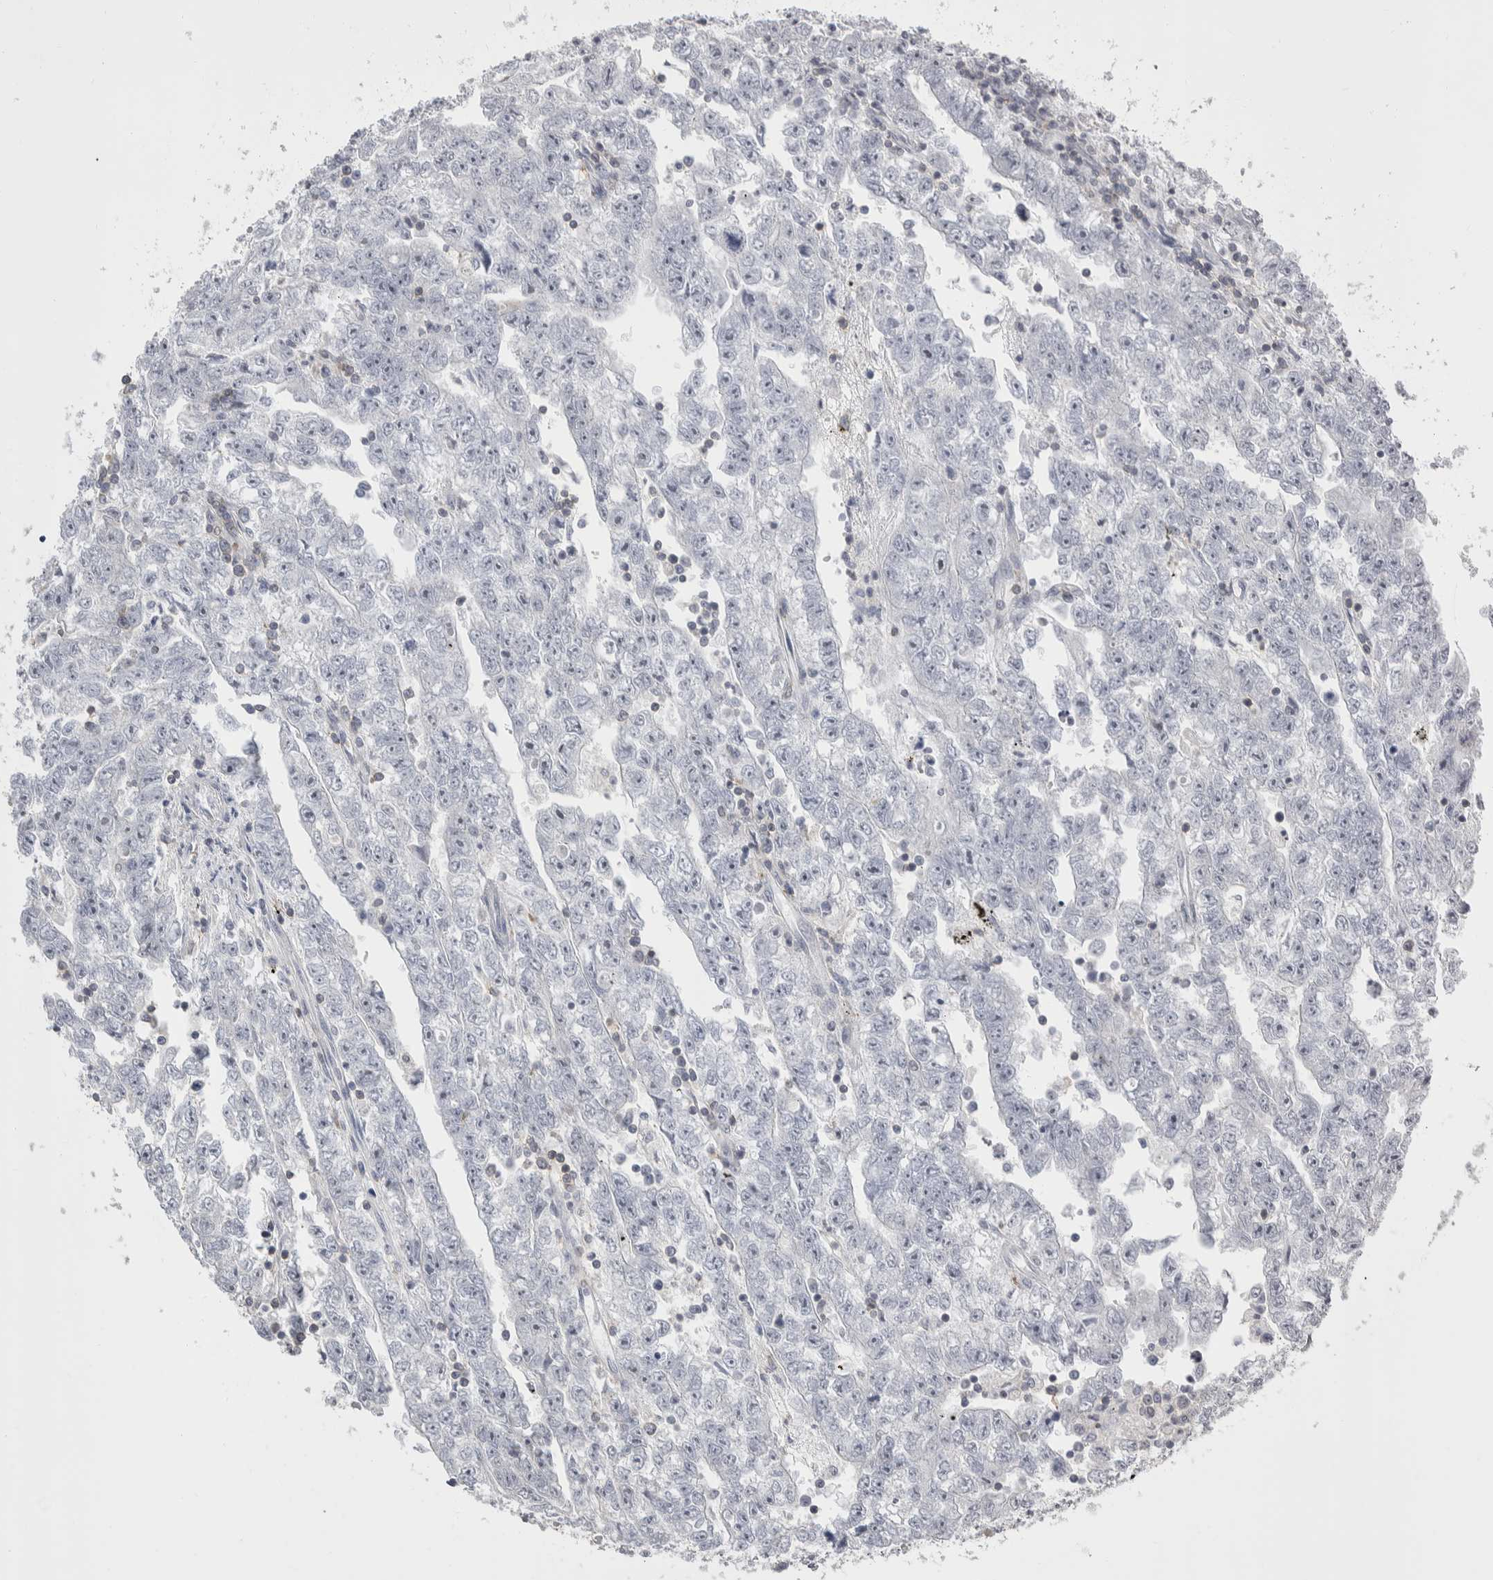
{"staining": {"intensity": "negative", "quantity": "none", "location": "none"}, "tissue": "testis cancer", "cell_type": "Tumor cells", "image_type": "cancer", "snomed": [{"axis": "morphology", "description": "Carcinoma, Embryonal, NOS"}, {"axis": "topography", "description": "Testis"}], "caption": "Micrograph shows no protein staining in tumor cells of embryonal carcinoma (testis) tissue.", "gene": "CEP295NL", "patient": {"sex": "male", "age": 25}}